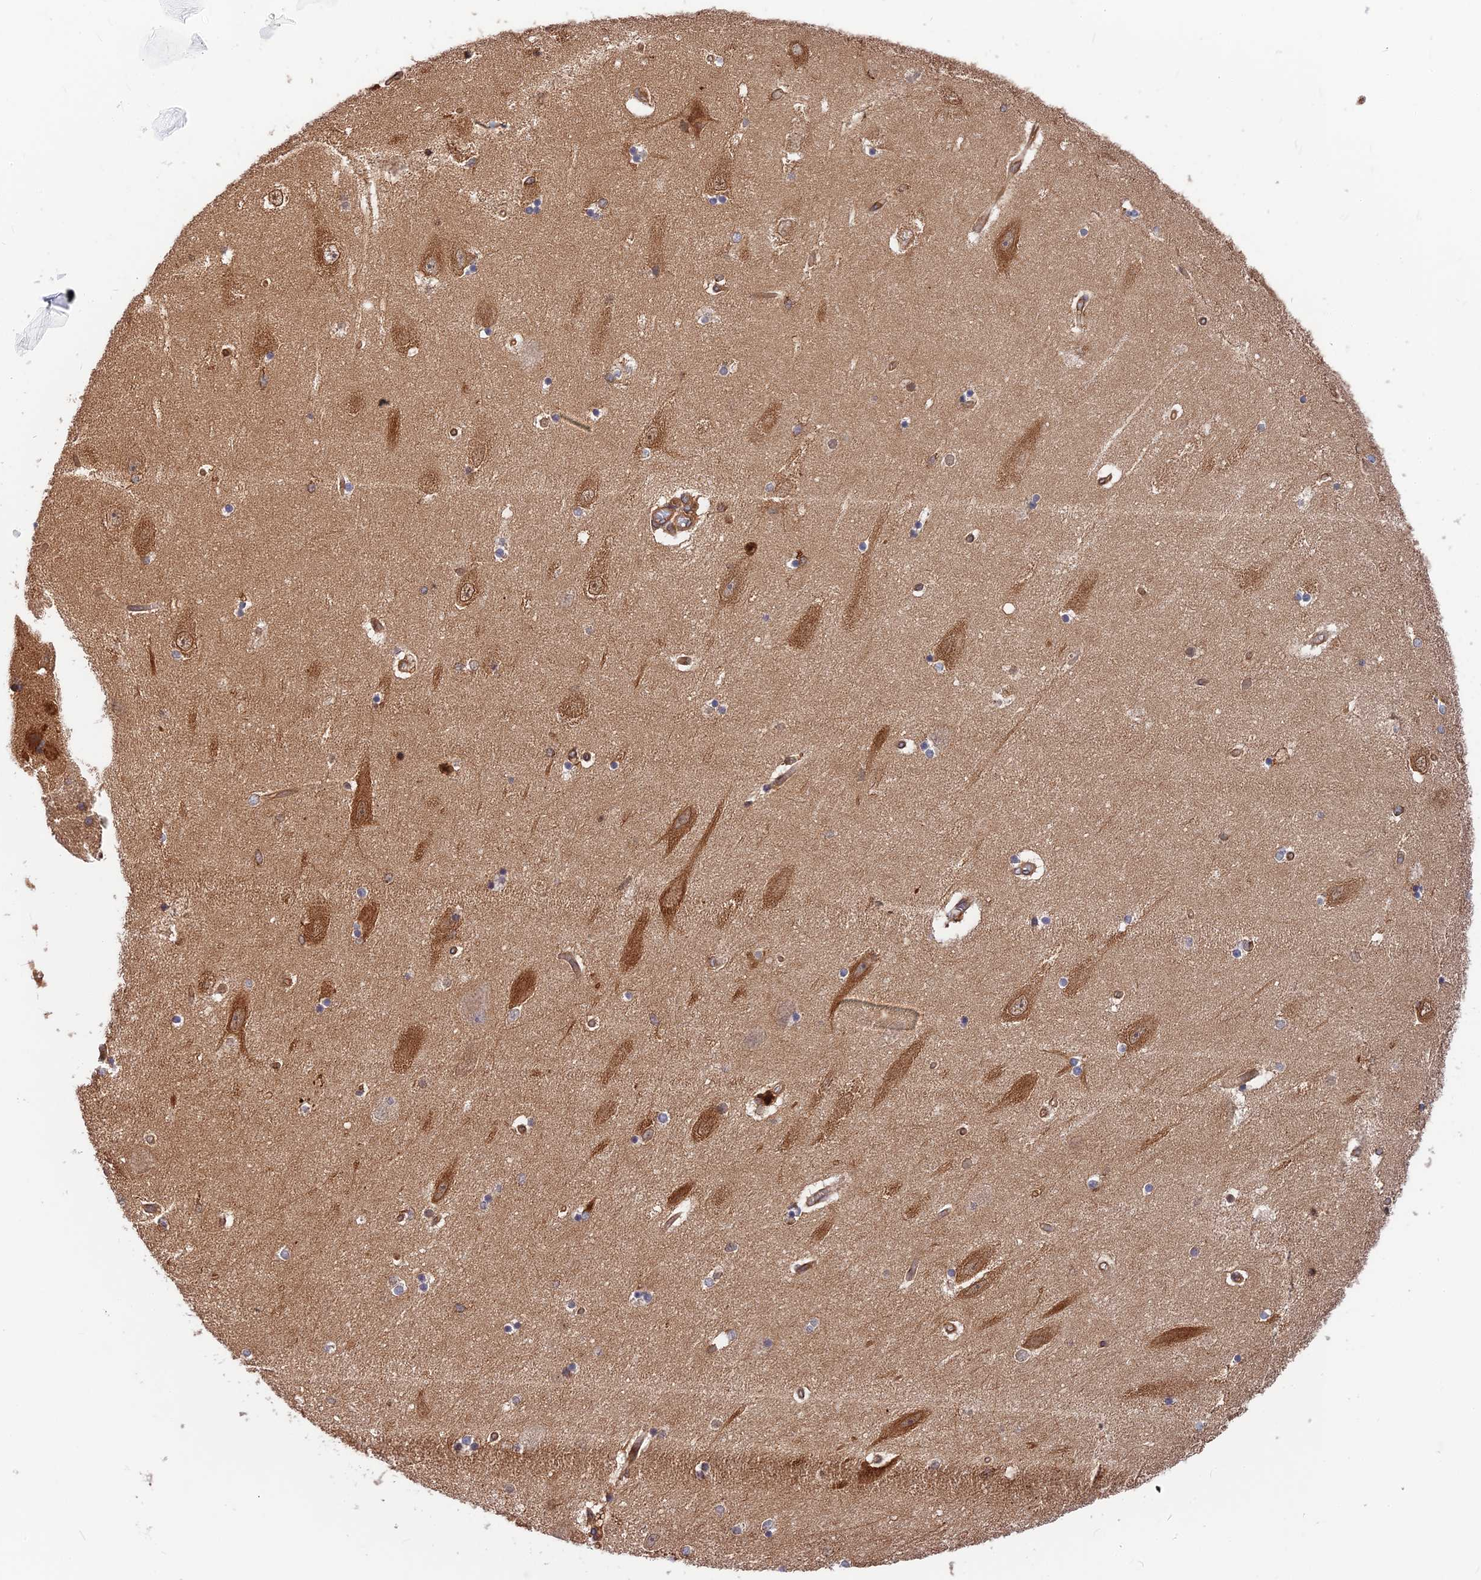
{"staining": {"intensity": "weak", "quantity": "<25%", "location": "cytoplasmic/membranous"}, "tissue": "hippocampus", "cell_type": "Glial cells", "image_type": "normal", "snomed": [{"axis": "morphology", "description": "Normal tissue, NOS"}, {"axis": "topography", "description": "Hippocampus"}], "caption": "Immunohistochemistry of benign human hippocampus shows no expression in glial cells. Brightfield microscopy of immunohistochemistry stained with DAB (3,3'-diaminobenzidine) (brown) and hematoxylin (blue), captured at high magnification.", "gene": "WDR1", "patient": {"sex": "female", "age": 54}}